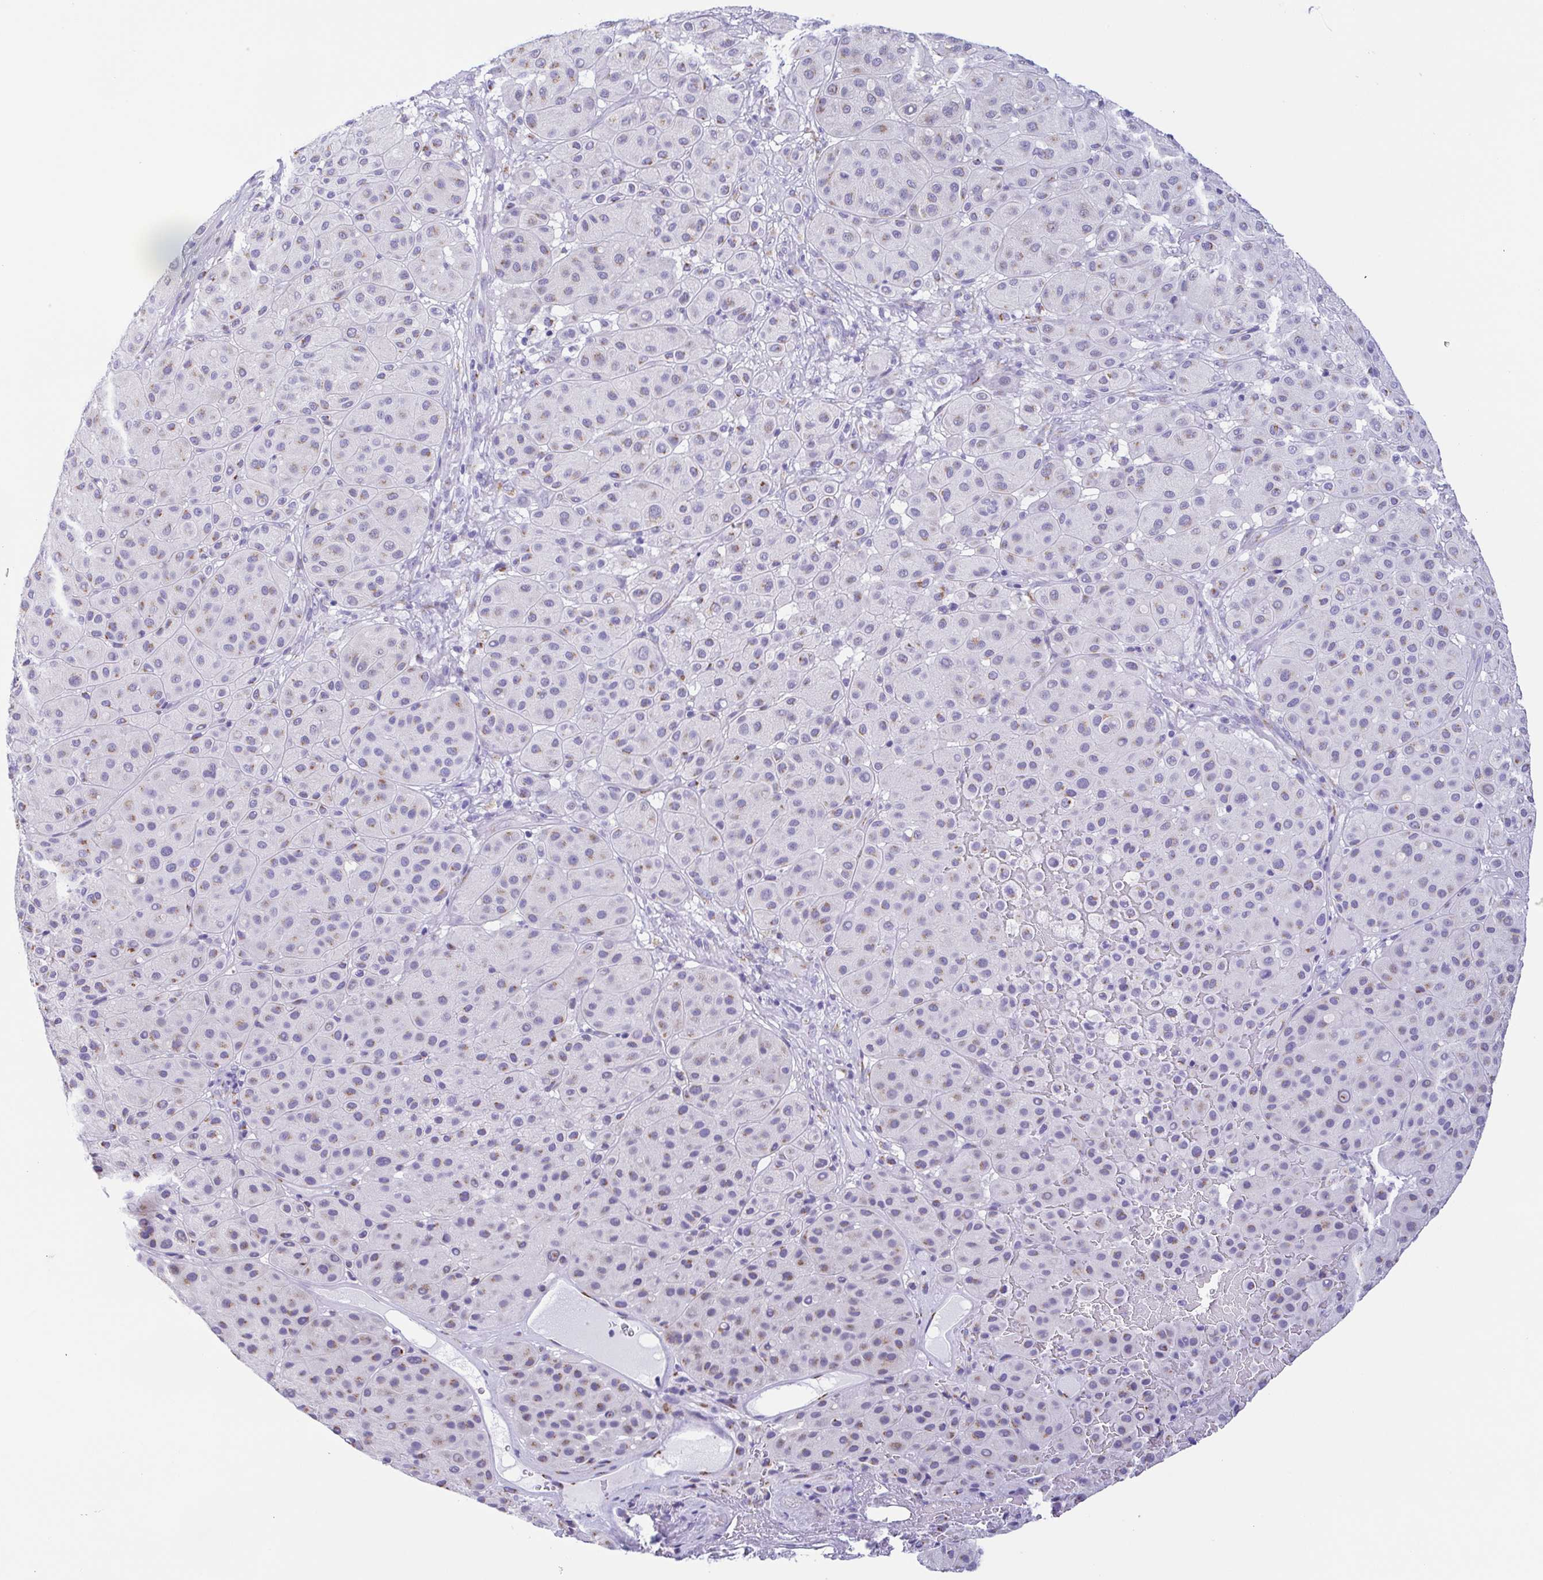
{"staining": {"intensity": "weak", "quantity": "25%-75%", "location": "cytoplasmic/membranous"}, "tissue": "melanoma", "cell_type": "Tumor cells", "image_type": "cancer", "snomed": [{"axis": "morphology", "description": "Malignant melanoma, Metastatic site"}, {"axis": "topography", "description": "Smooth muscle"}], "caption": "Immunohistochemical staining of human melanoma exhibits low levels of weak cytoplasmic/membranous protein positivity in about 25%-75% of tumor cells.", "gene": "SULT1B1", "patient": {"sex": "male", "age": 41}}